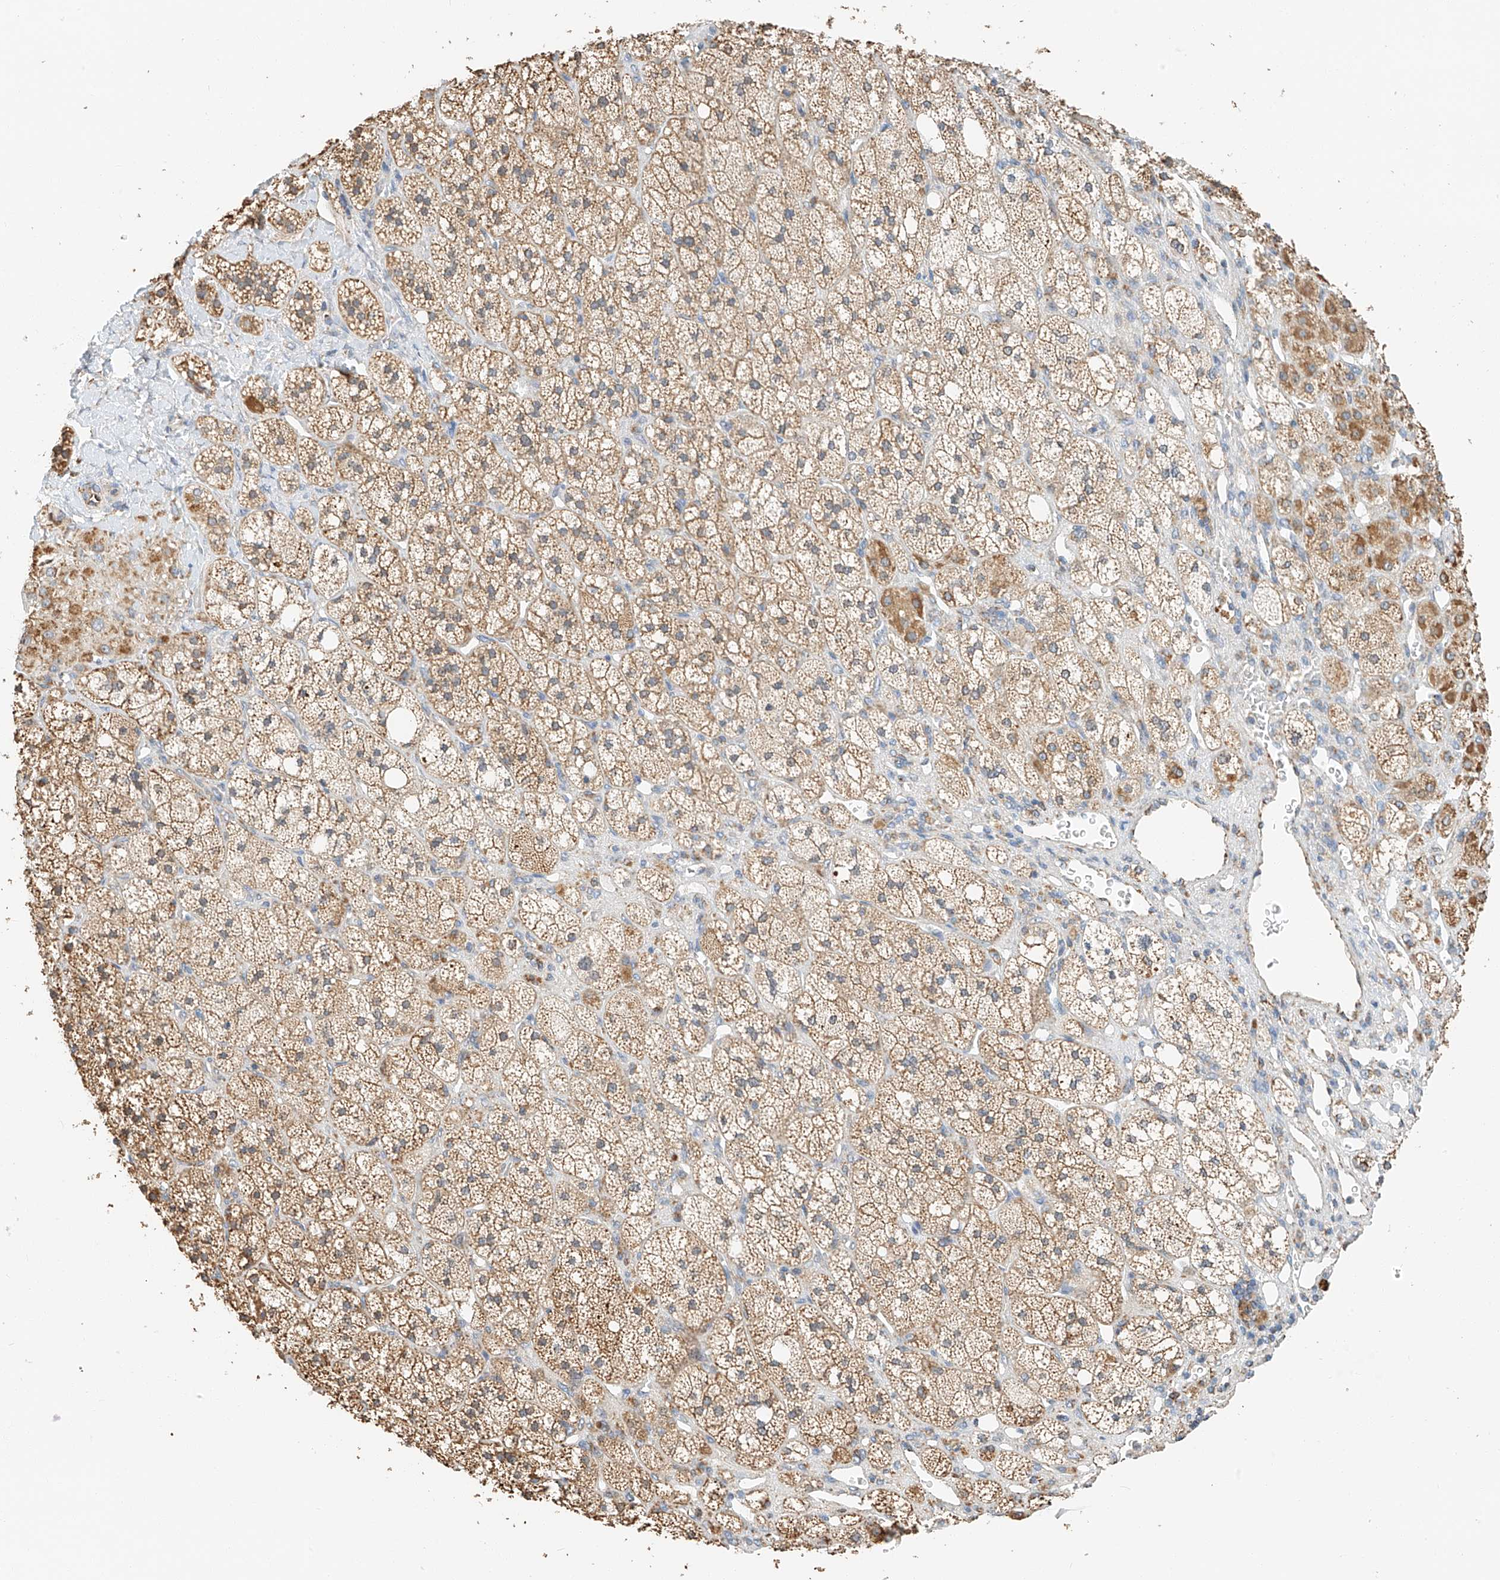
{"staining": {"intensity": "moderate", "quantity": ">75%", "location": "cytoplasmic/membranous"}, "tissue": "adrenal gland", "cell_type": "Glandular cells", "image_type": "normal", "snomed": [{"axis": "morphology", "description": "Normal tissue, NOS"}, {"axis": "topography", "description": "Adrenal gland"}], "caption": "Protein positivity by immunohistochemistry shows moderate cytoplasmic/membranous expression in about >75% of glandular cells in benign adrenal gland. (DAB (3,3'-diaminobenzidine) = brown stain, brightfield microscopy at high magnification).", "gene": "YIPF7", "patient": {"sex": "male", "age": 61}}